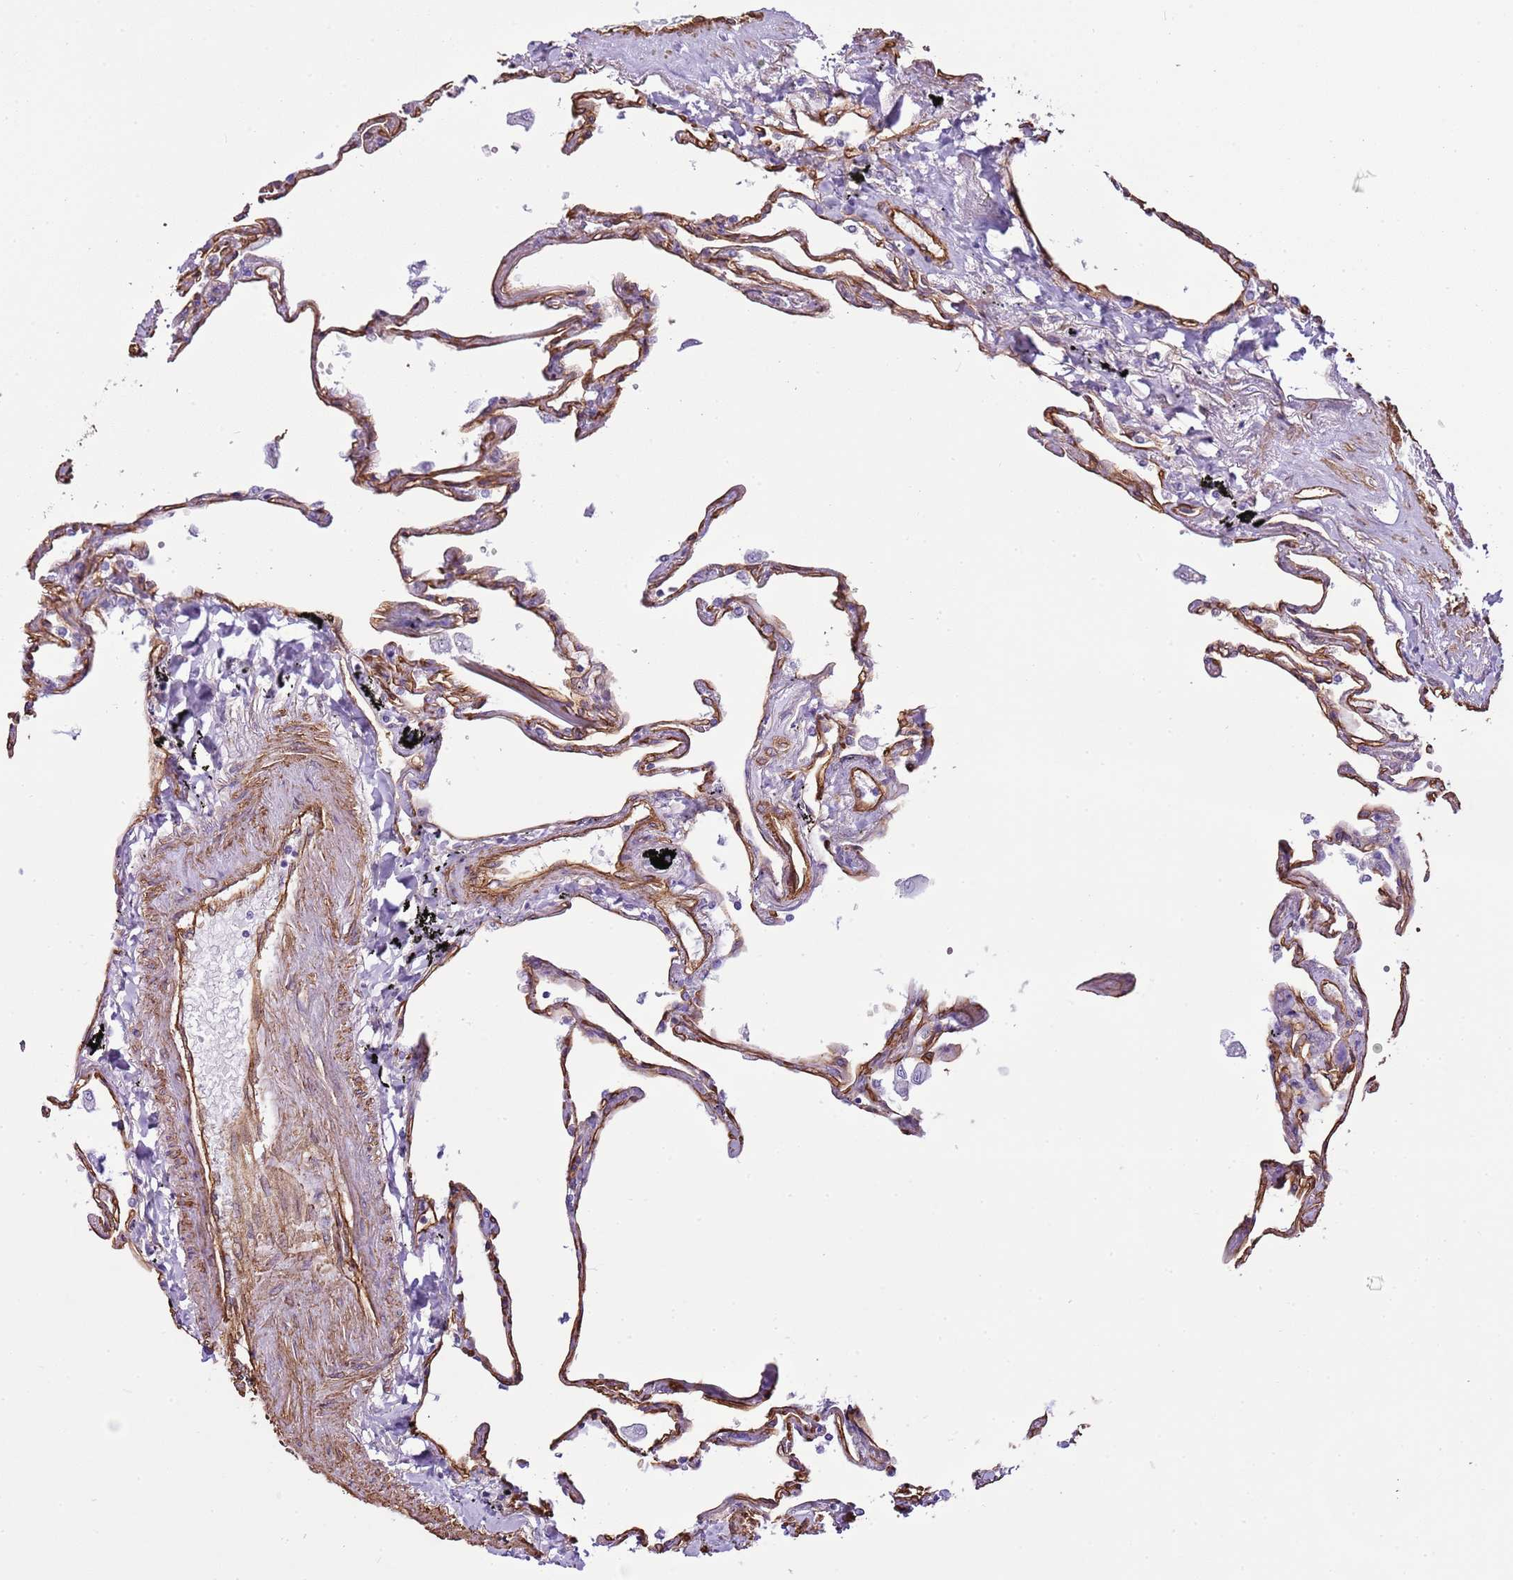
{"staining": {"intensity": "moderate", "quantity": ">75%", "location": "cytoplasmic/membranous"}, "tissue": "lung", "cell_type": "Alveolar cells", "image_type": "normal", "snomed": [{"axis": "morphology", "description": "Normal tissue, NOS"}, {"axis": "topography", "description": "Lung"}], "caption": "Benign lung displays moderate cytoplasmic/membranous positivity in about >75% of alveolar cells.", "gene": "CTDSPL", "patient": {"sex": "female", "age": 67}}